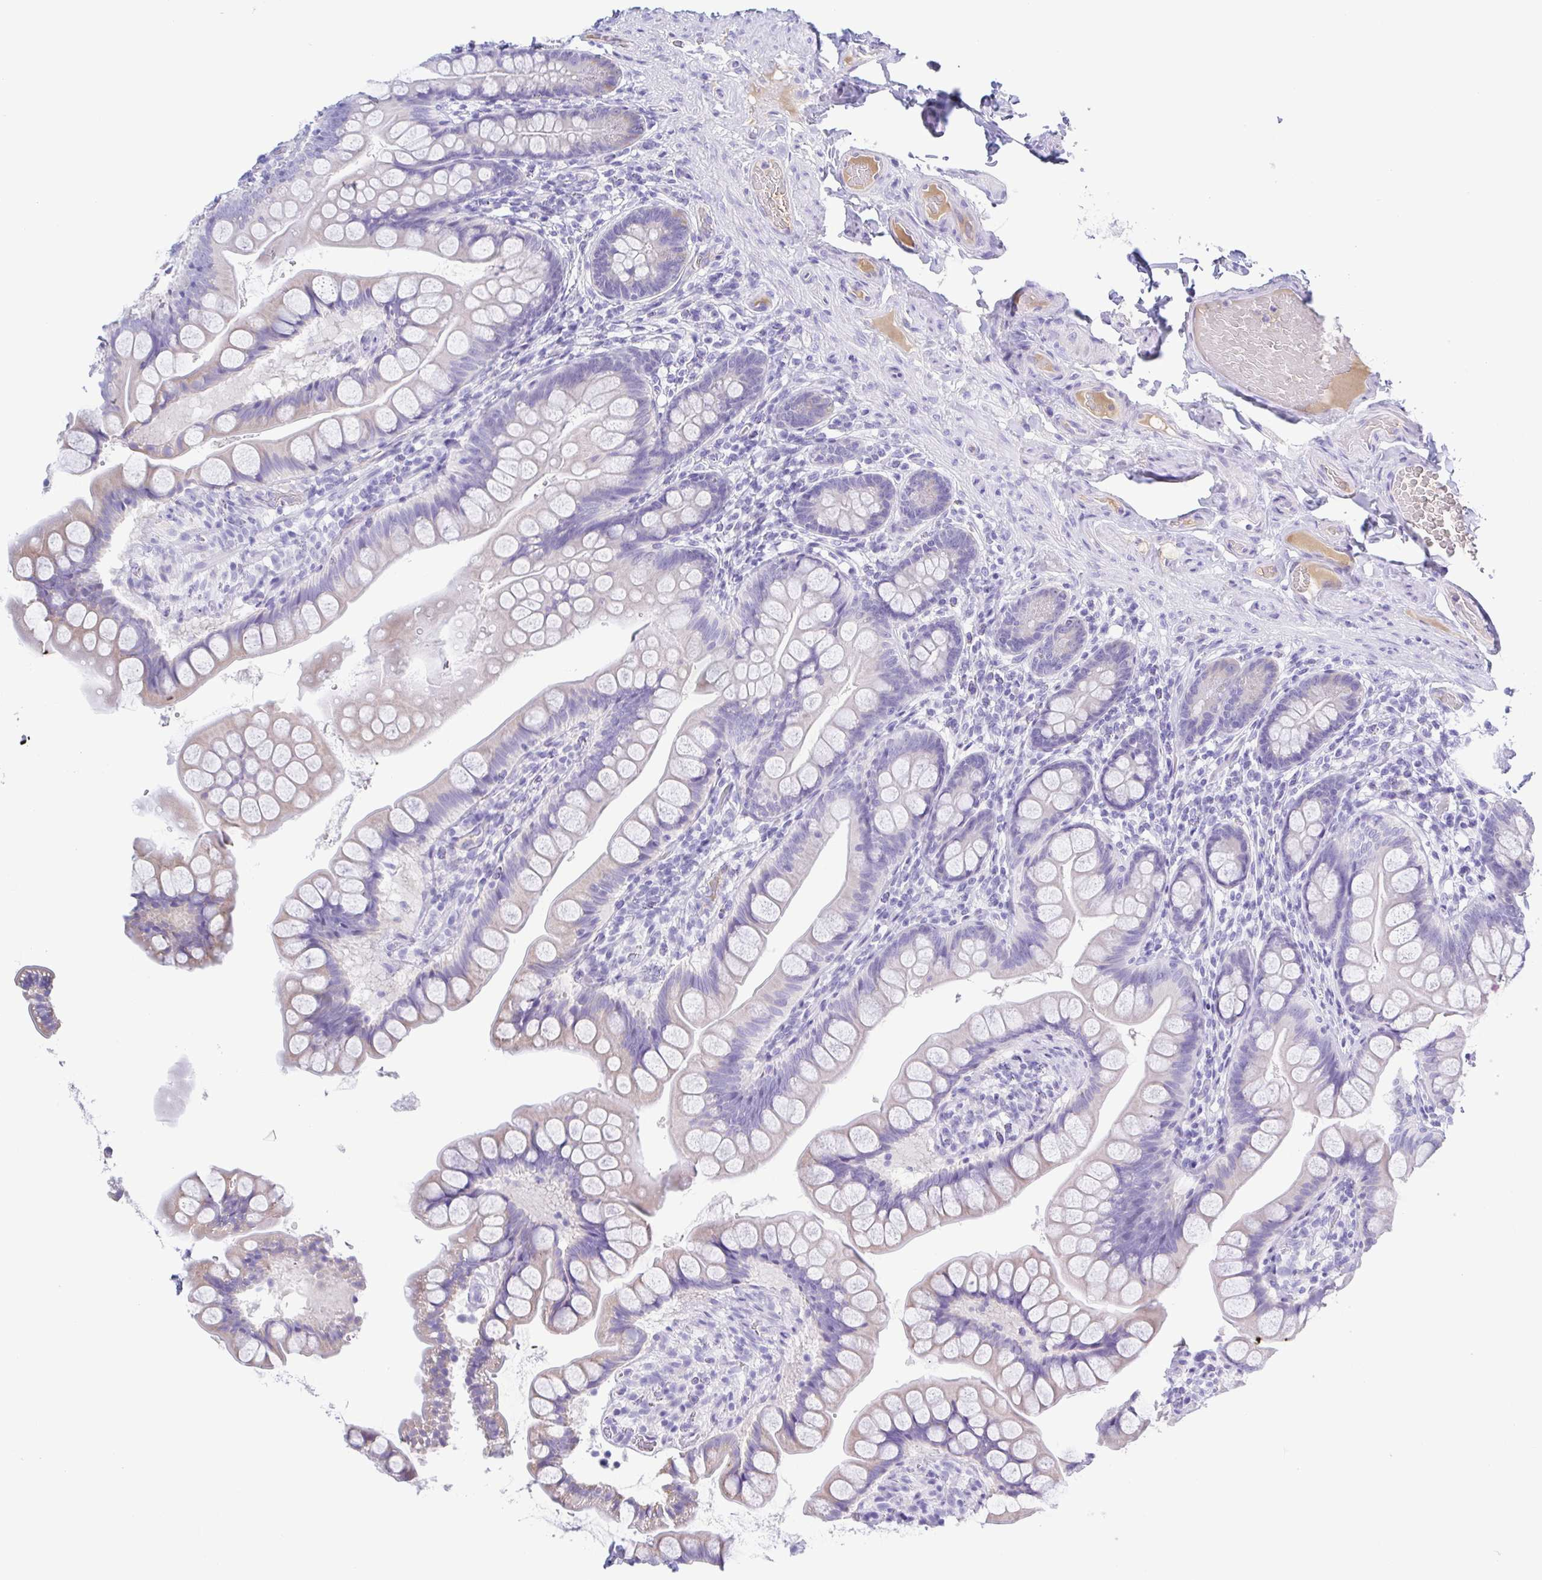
{"staining": {"intensity": "weak", "quantity": "<25%", "location": "cytoplasmic/membranous"}, "tissue": "small intestine", "cell_type": "Glandular cells", "image_type": "normal", "snomed": [{"axis": "morphology", "description": "Normal tissue, NOS"}, {"axis": "topography", "description": "Small intestine"}], "caption": "Image shows no significant protein expression in glandular cells of normal small intestine. Brightfield microscopy of immunohistochemistry stained with DAB (brown) and hematoxylin (blue), captured at high magnification.", "gene": "A1BG", "patient": {"sex": "male", "age": 70}}